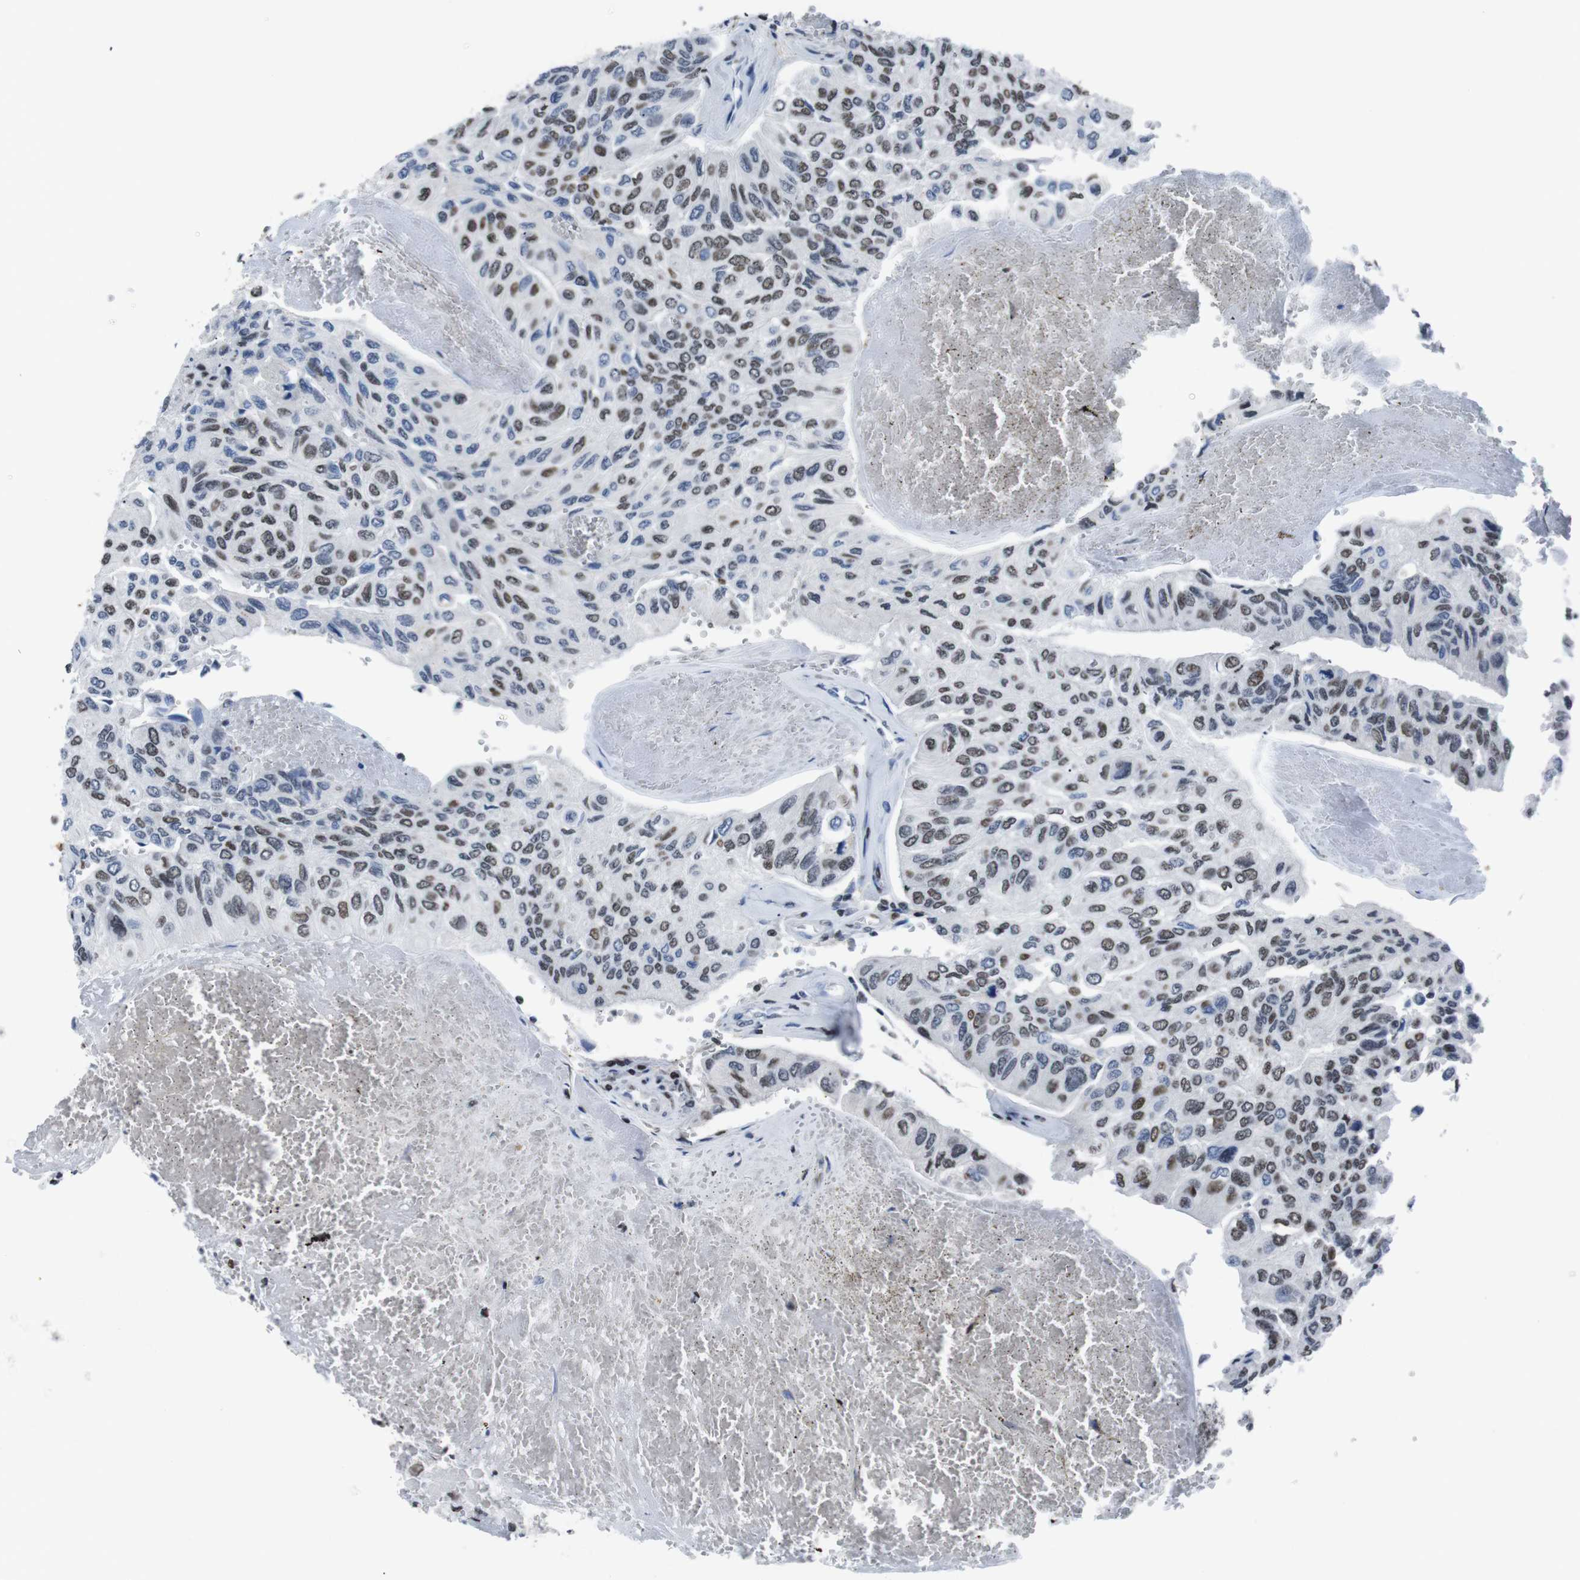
{"staining": {"intensity": "weak", "quantity": ">75%", "location": "nuclear"}, "tissue": "urothelial cancer", "cell_type": "Tumor cells", "image_type": "cancer", "snomed": [{"axis": "morphology", "description": "Urothelial carcinoma, High grade"}, {"axis": "topography", "description": "Urinary bladder"}], "caption": "This is a photomicrograph of IHC staining of urothelial carcinoma (high-grade), which shows weak staining in the nuclear of tumor cells.", "gene": "PIP4P2", "patient": {"sex": "male", "age": 66}}